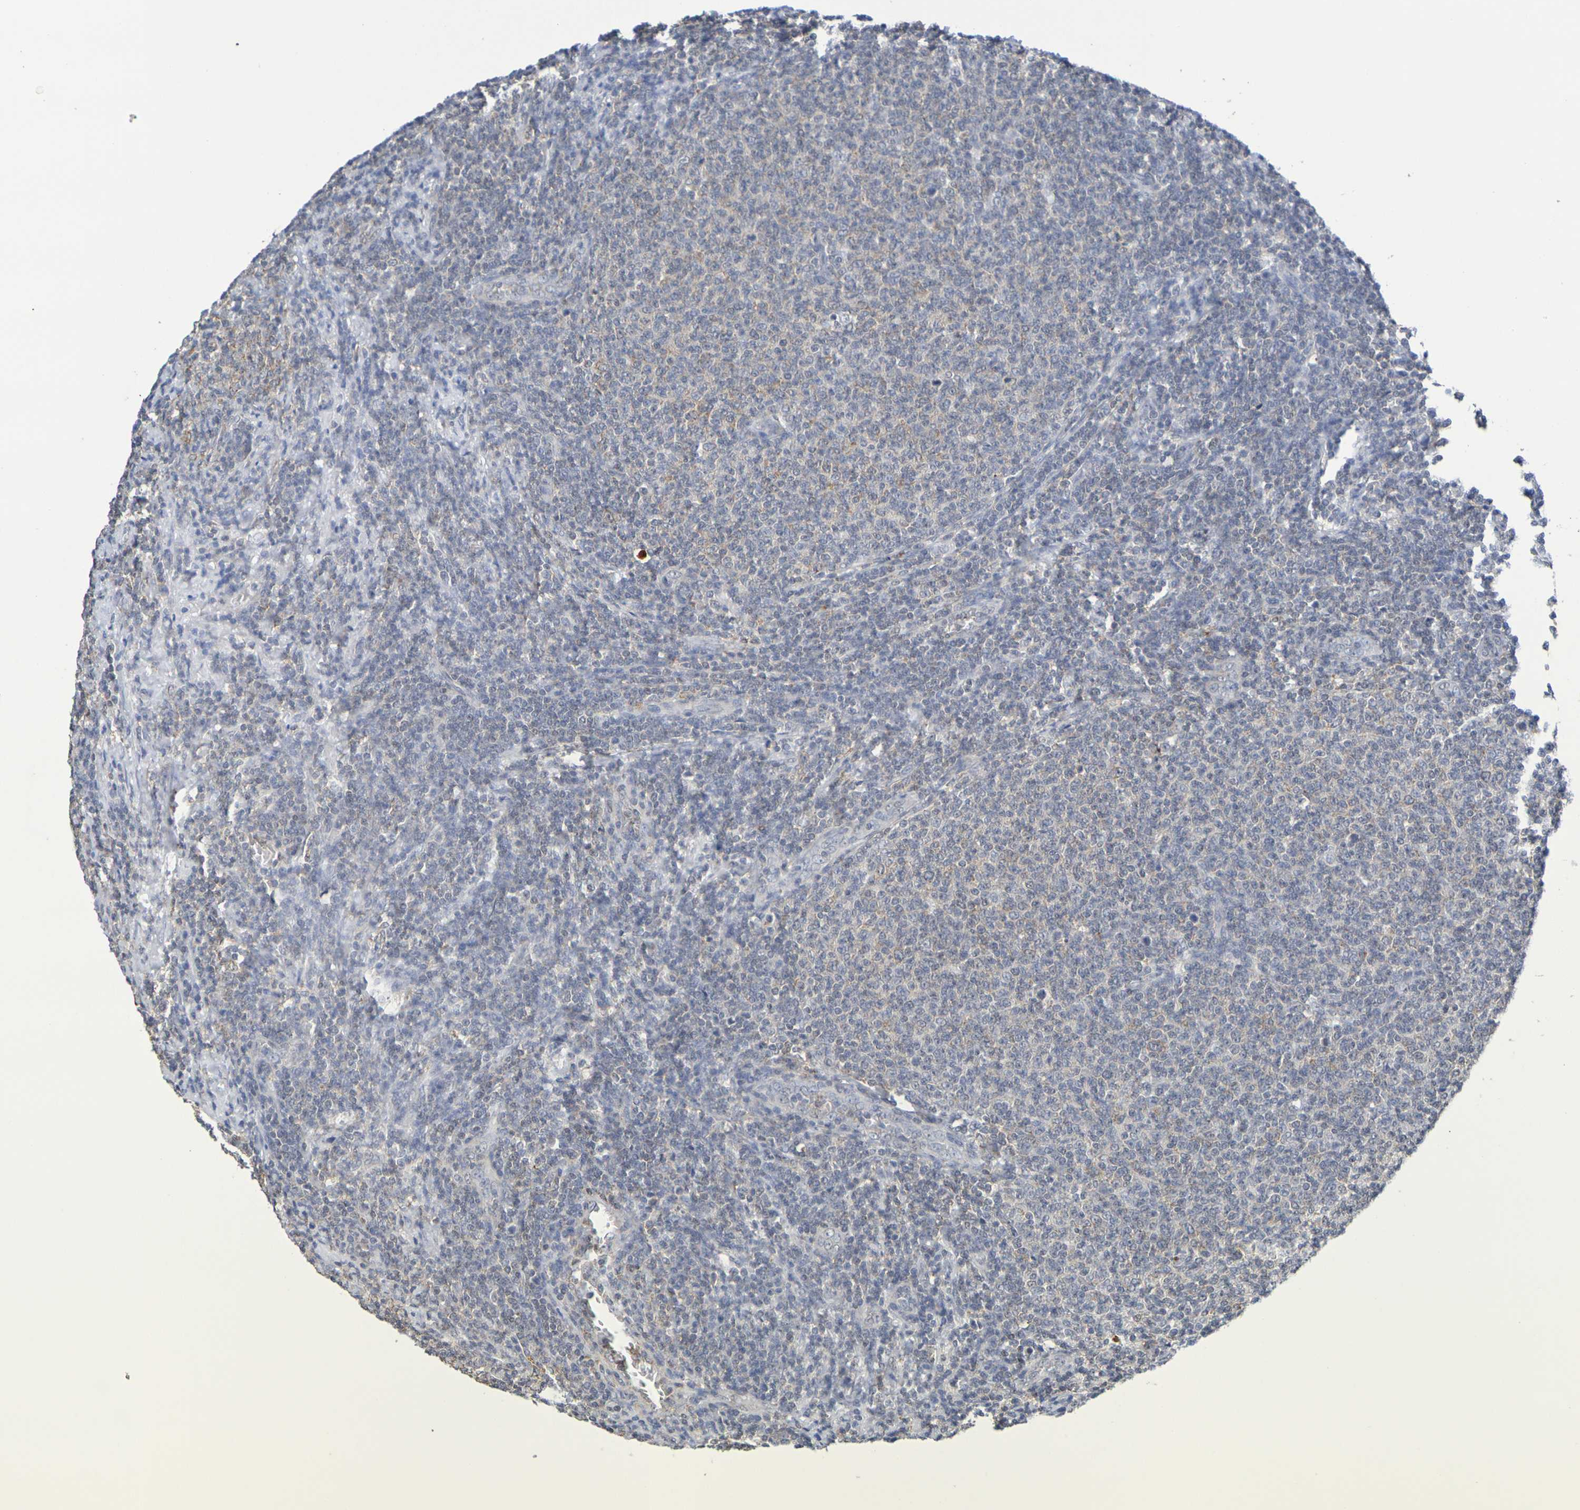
{"staining": {"intensity": "weak", "quantity": "25%-75%", "location": "cytoplasmic/membranous"}, "tissue": "lymphoma", "cell_type": "Tumor cells", "image_type": "cancer", "snomed": [{"axis": "morphology", "description": "Malignant lymphoma, non-Hodgkin's type, Low grade"}, {"axis": "topography", "description": "Lymph node"}], "caption": "Malignant lymphoma, non-Hodgkin's type (low-grade) stained with a brown dye demonstrates weak cytoplasmic/membranous positive expression in about 25%-75% of tumor cells.", "gene": "CHRNB1", "patient": {"sex": "male", "age": 66}}